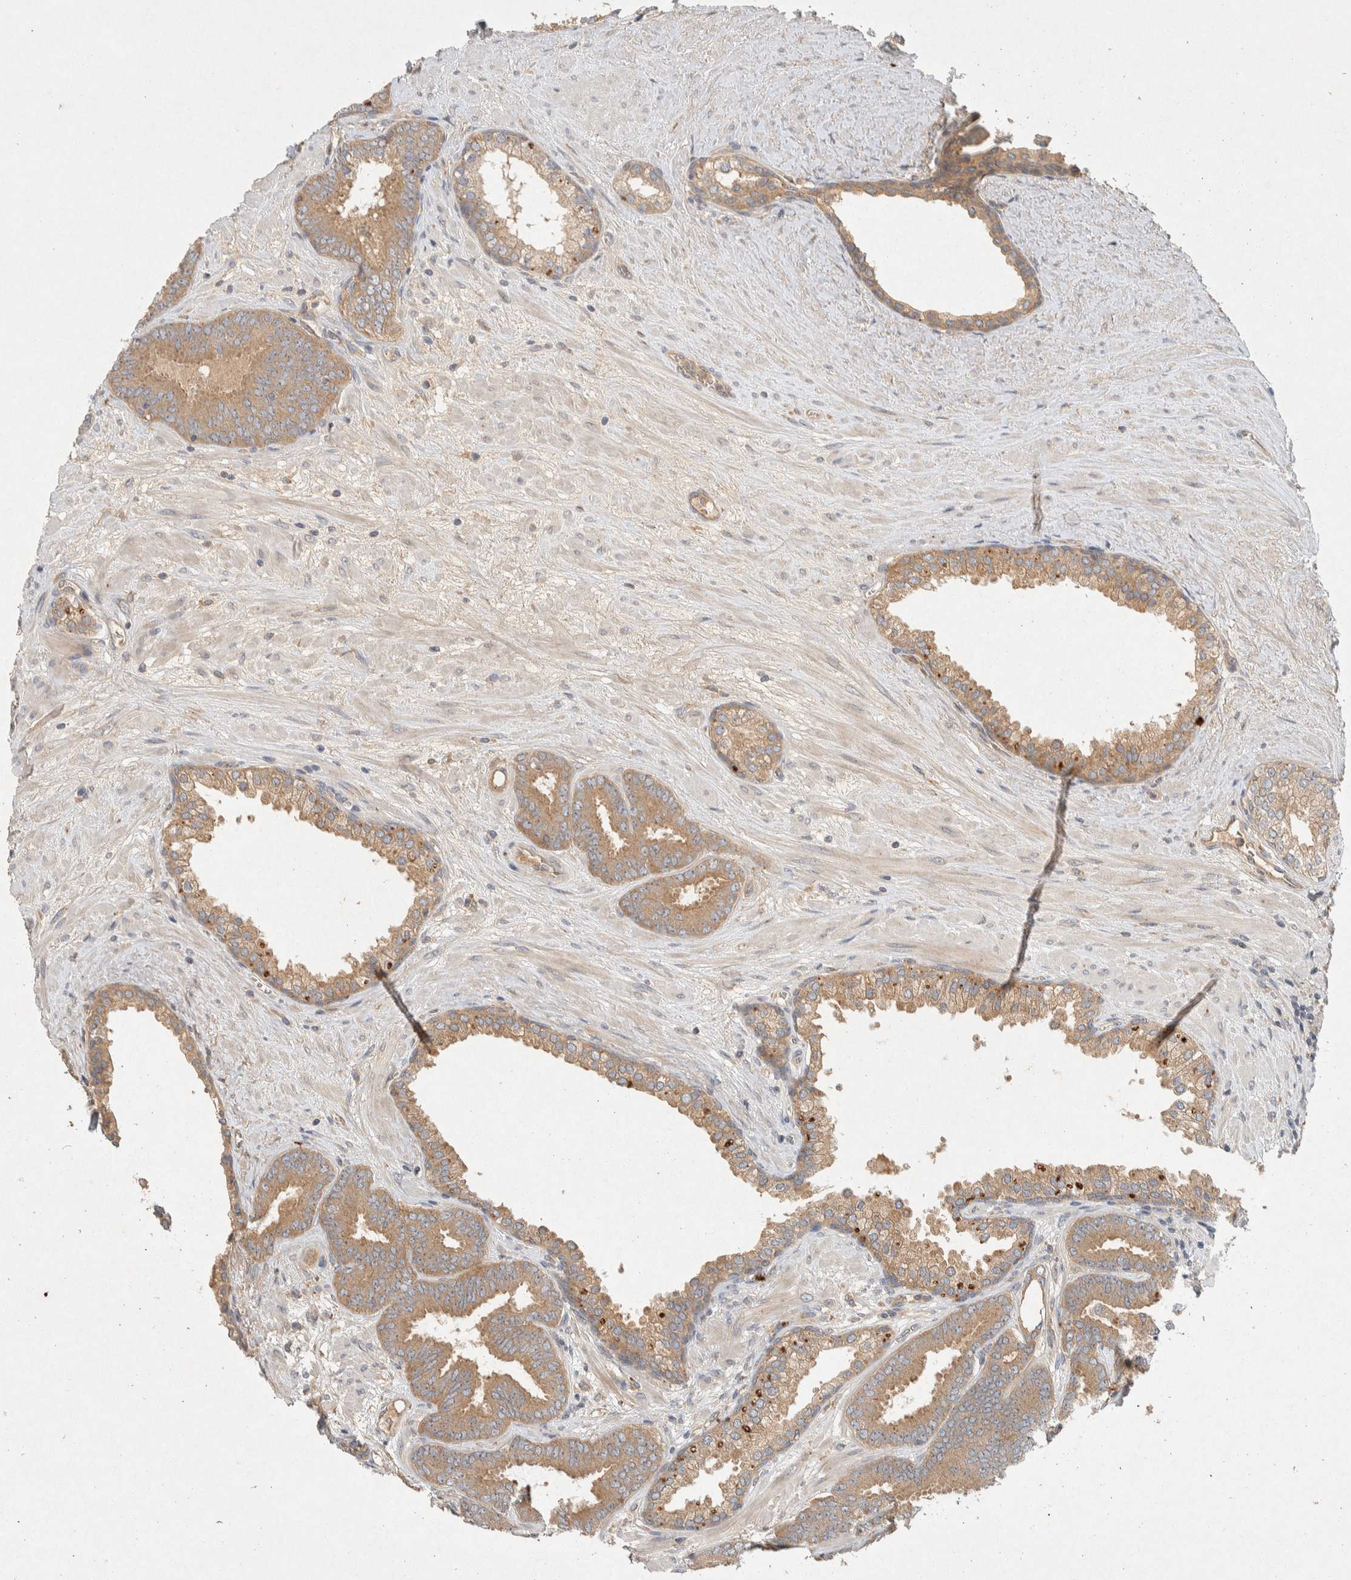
{"staining": {"intensity": "moderate", "quantity": ">75%", "location": "cytoplasmic/membranous"}, "tissue": "prostate cancer", "cell_type": "Tumor cells", "image_type": "cancer", "snomed": [{"axis": "morphology", "description": "Adenocarcinoma, Low grade"}, {"axis": "topography", "description": "Prostate"}], "caption": "Tumor cells reveal medium levels of moderate cytoplasmic/membranous positivity in about >75% of cells in human prostate cancer.", "gene": "PXK", "patient": {"sex": "male", "age": 62}}